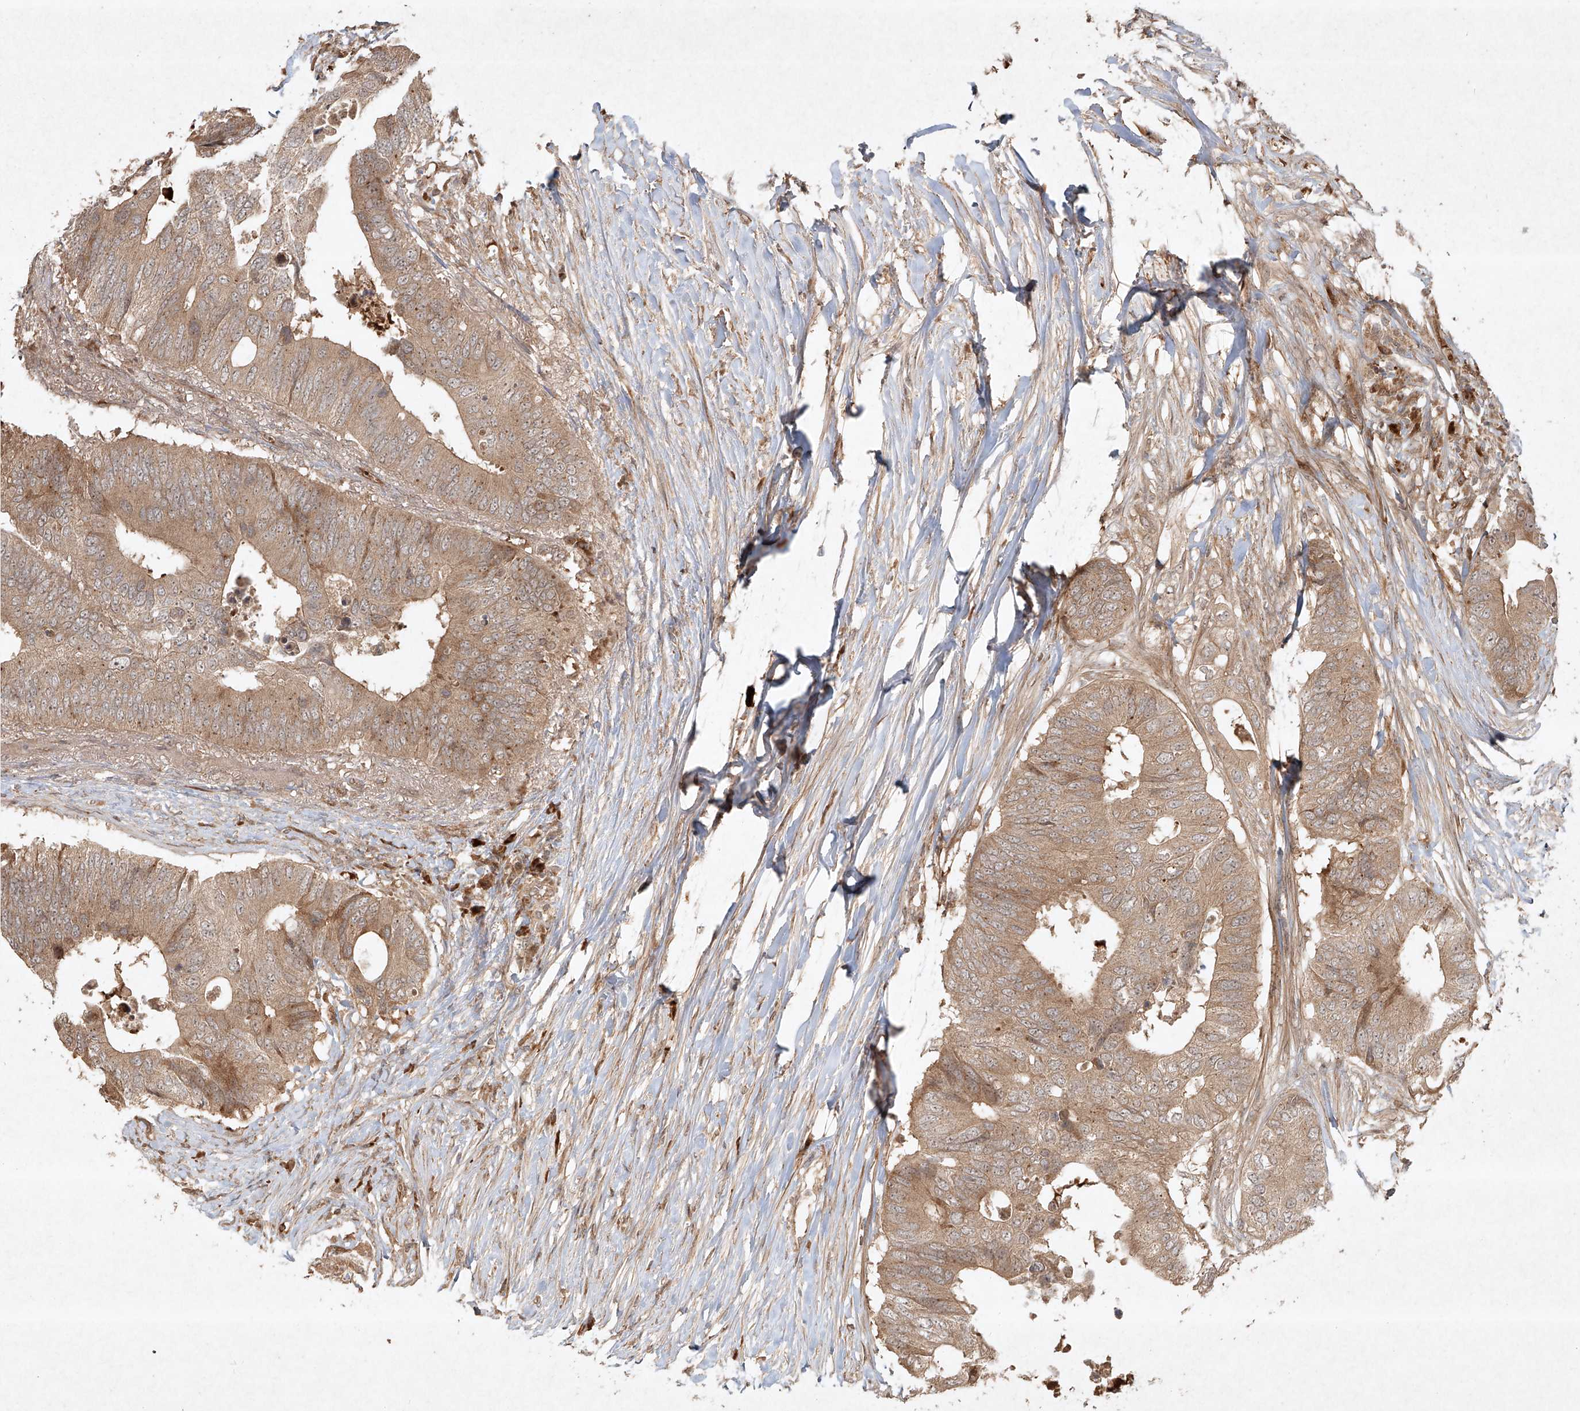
{"staining": {"intensity": "moderate", "quantity": ">75%", "location": "cytoplasmic/membranous"}, "tissue": "colorectal cancer", "cell_type": "Tumor cells", "image_type": "cancer", "snomed": [{"axis": "morphology", "description": "Adenocarcinoma, NOS"}, {"axis": "topography", "description": "Colon"}], "caption": "Human colorectal cancer (adenocarcinoma) stained with a brown dye demonstrates moderate cytoplasmic/membranous positive positivity in about >75% of tumor cells.", "gene": "CYYR1", "patient": {"sex": "male", "age": 71}}